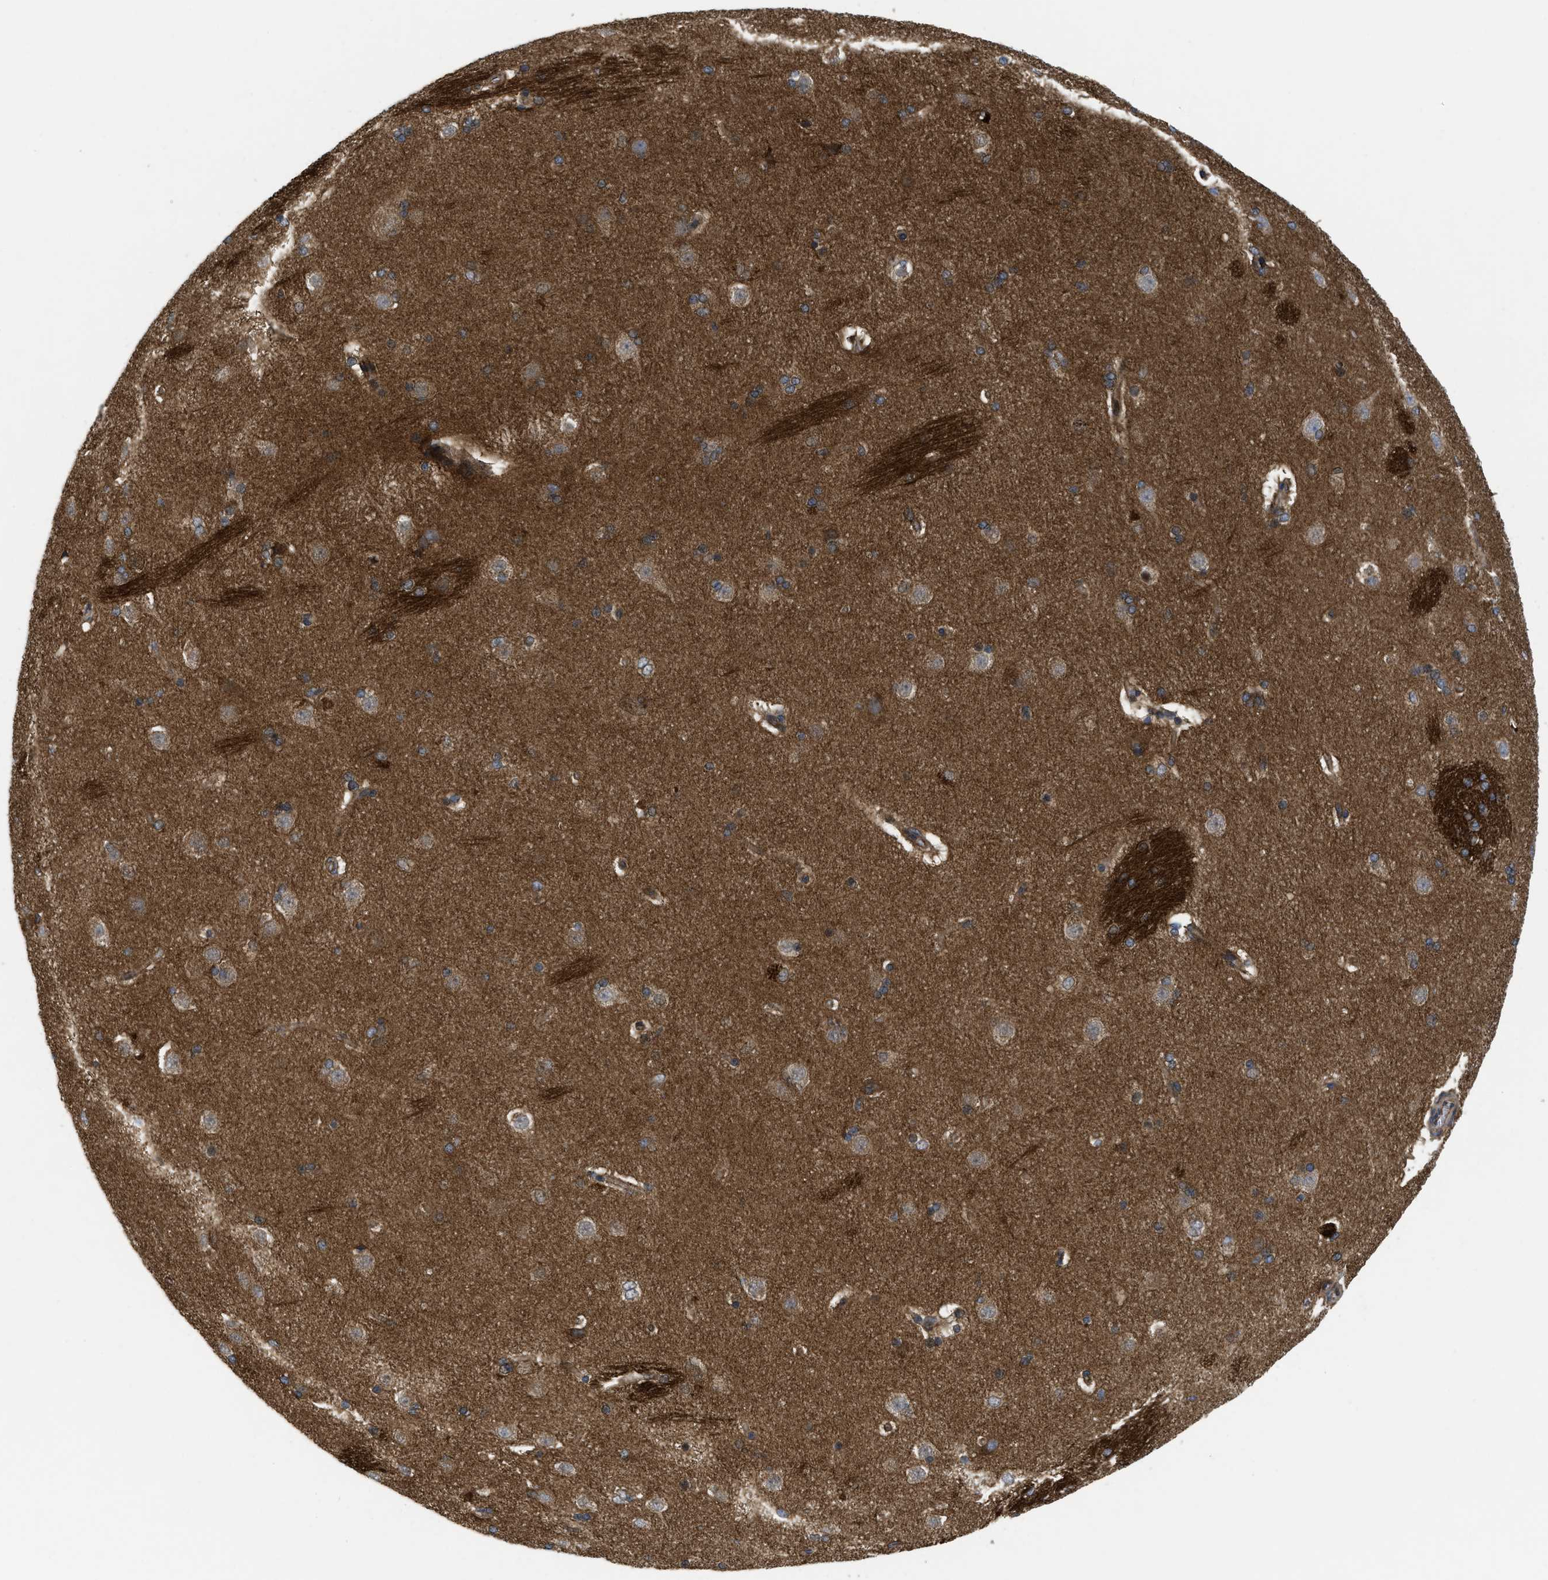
{"staining": {"intensity": "strong", "quantity": "<25%", "location": "cytoplasmic/membranous"}, "tissue": "caudate", "cell_type": "Glial cells", "image_type": "normal", "snomed": [{"axis": "morphology", "description": "Normal tissue, NOS"}, {"axis": "topography", "description": "Lateral ventricle wall"}], "caption": "Glial cells show medium levels of strong cytoplasmic/membranous expression in about <25% of cells in normal caudate. The staining is performed using DAB (3,3'-diaminobenzidine) brown chromogen to label protein expression. The nuclei are counter-stained blue using hematoxylin.", "gene": "PPP2CB", "patient": {"sex": "female", "age": 19}}